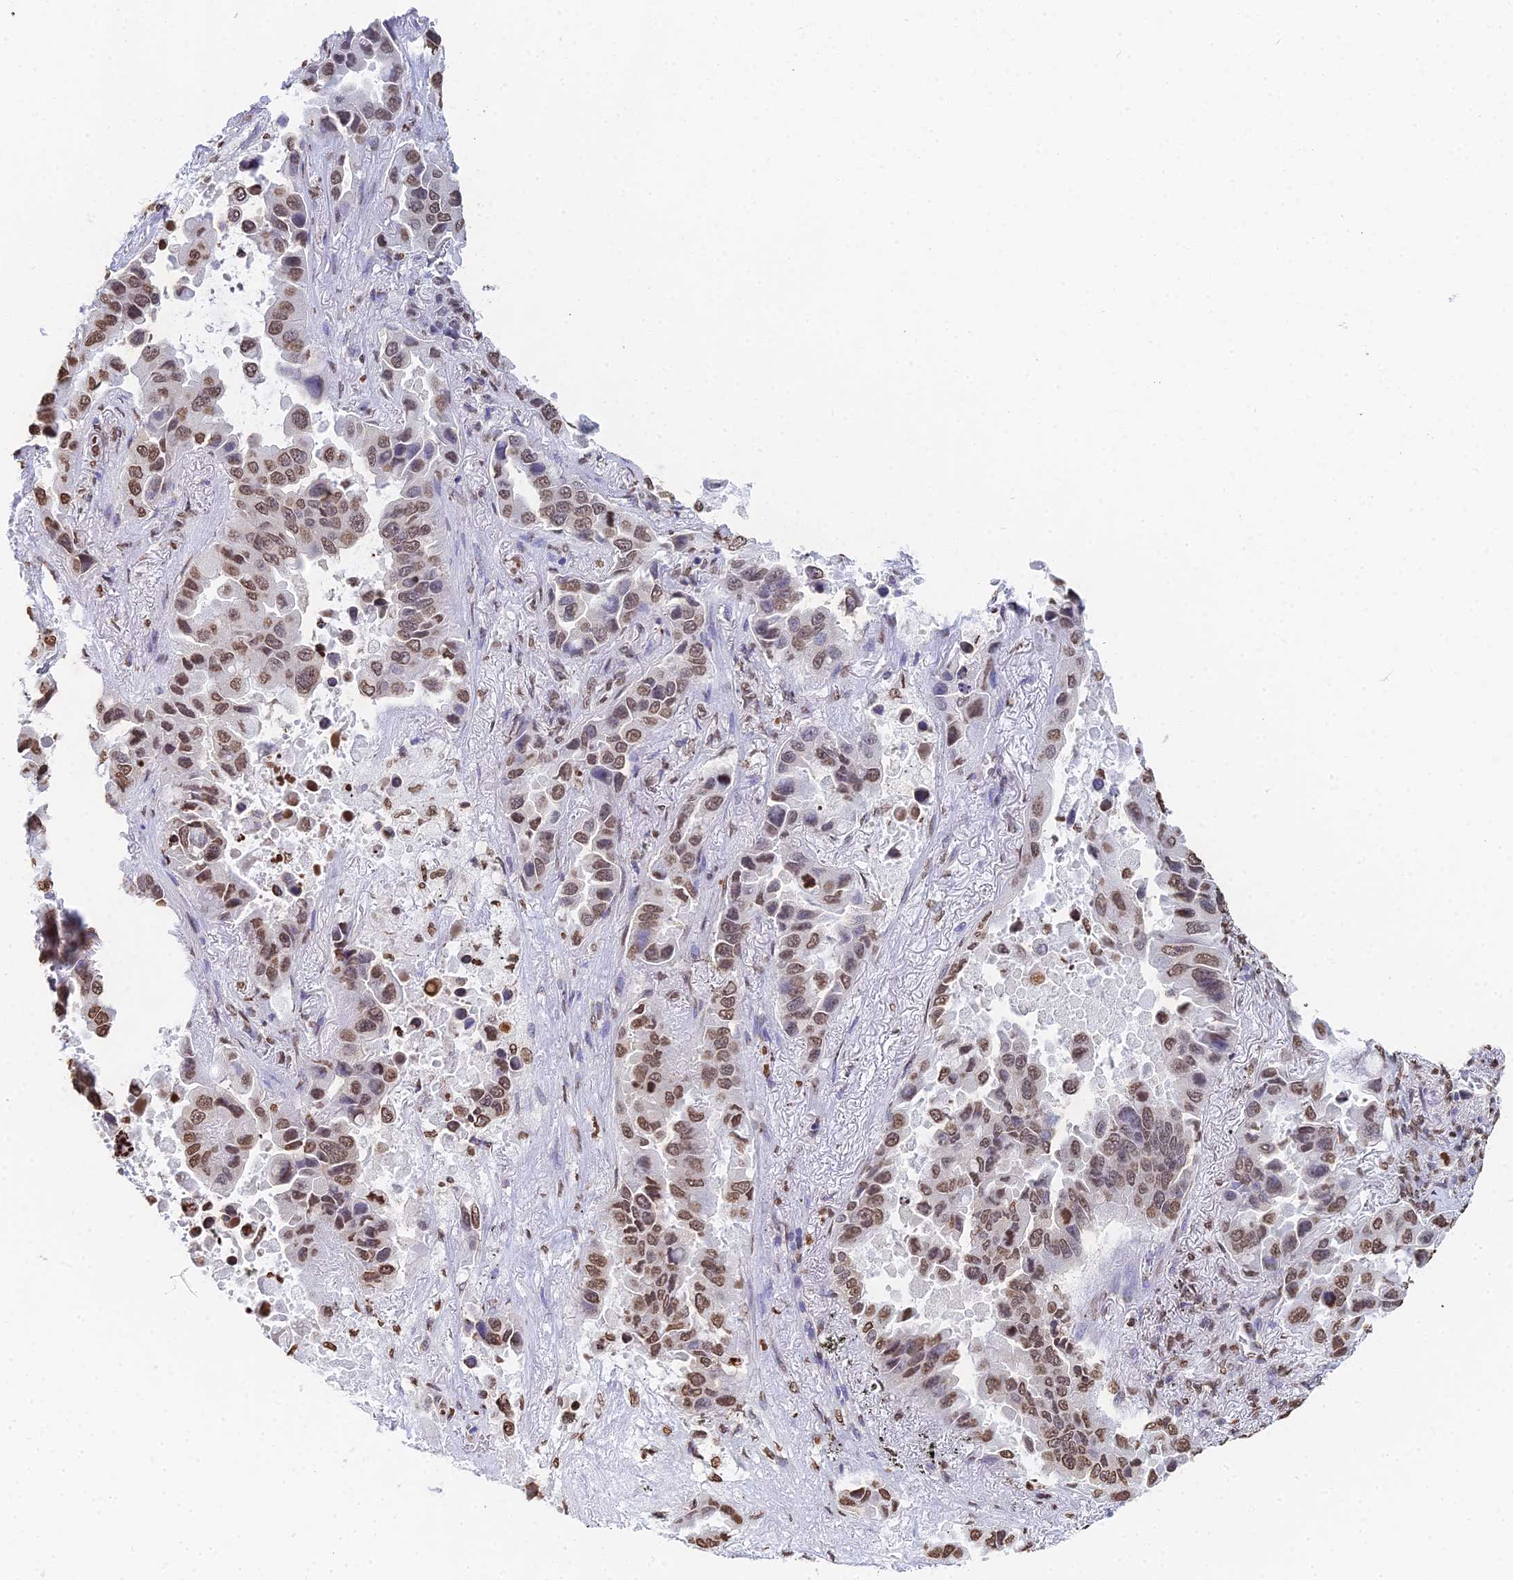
{"staining": {"intensity": "moderate", "quantity": ">75%", "location": "nuclear"}, "tissue": "lung cancer", "cell_type": "Tumor cells", "image_type": "cancer", "snomed": [{"axis": "morphology", "description": "Adenocarcinoma, NOS"}, {"axis": "topography", "description": "Lung"}], "caption": "Protein staining demonstrates moderate nuclear expression in about >75% of tumor cells in lung cancer.", "gene": "GBP3", "patient": {"sex": "male", "age": 64}}